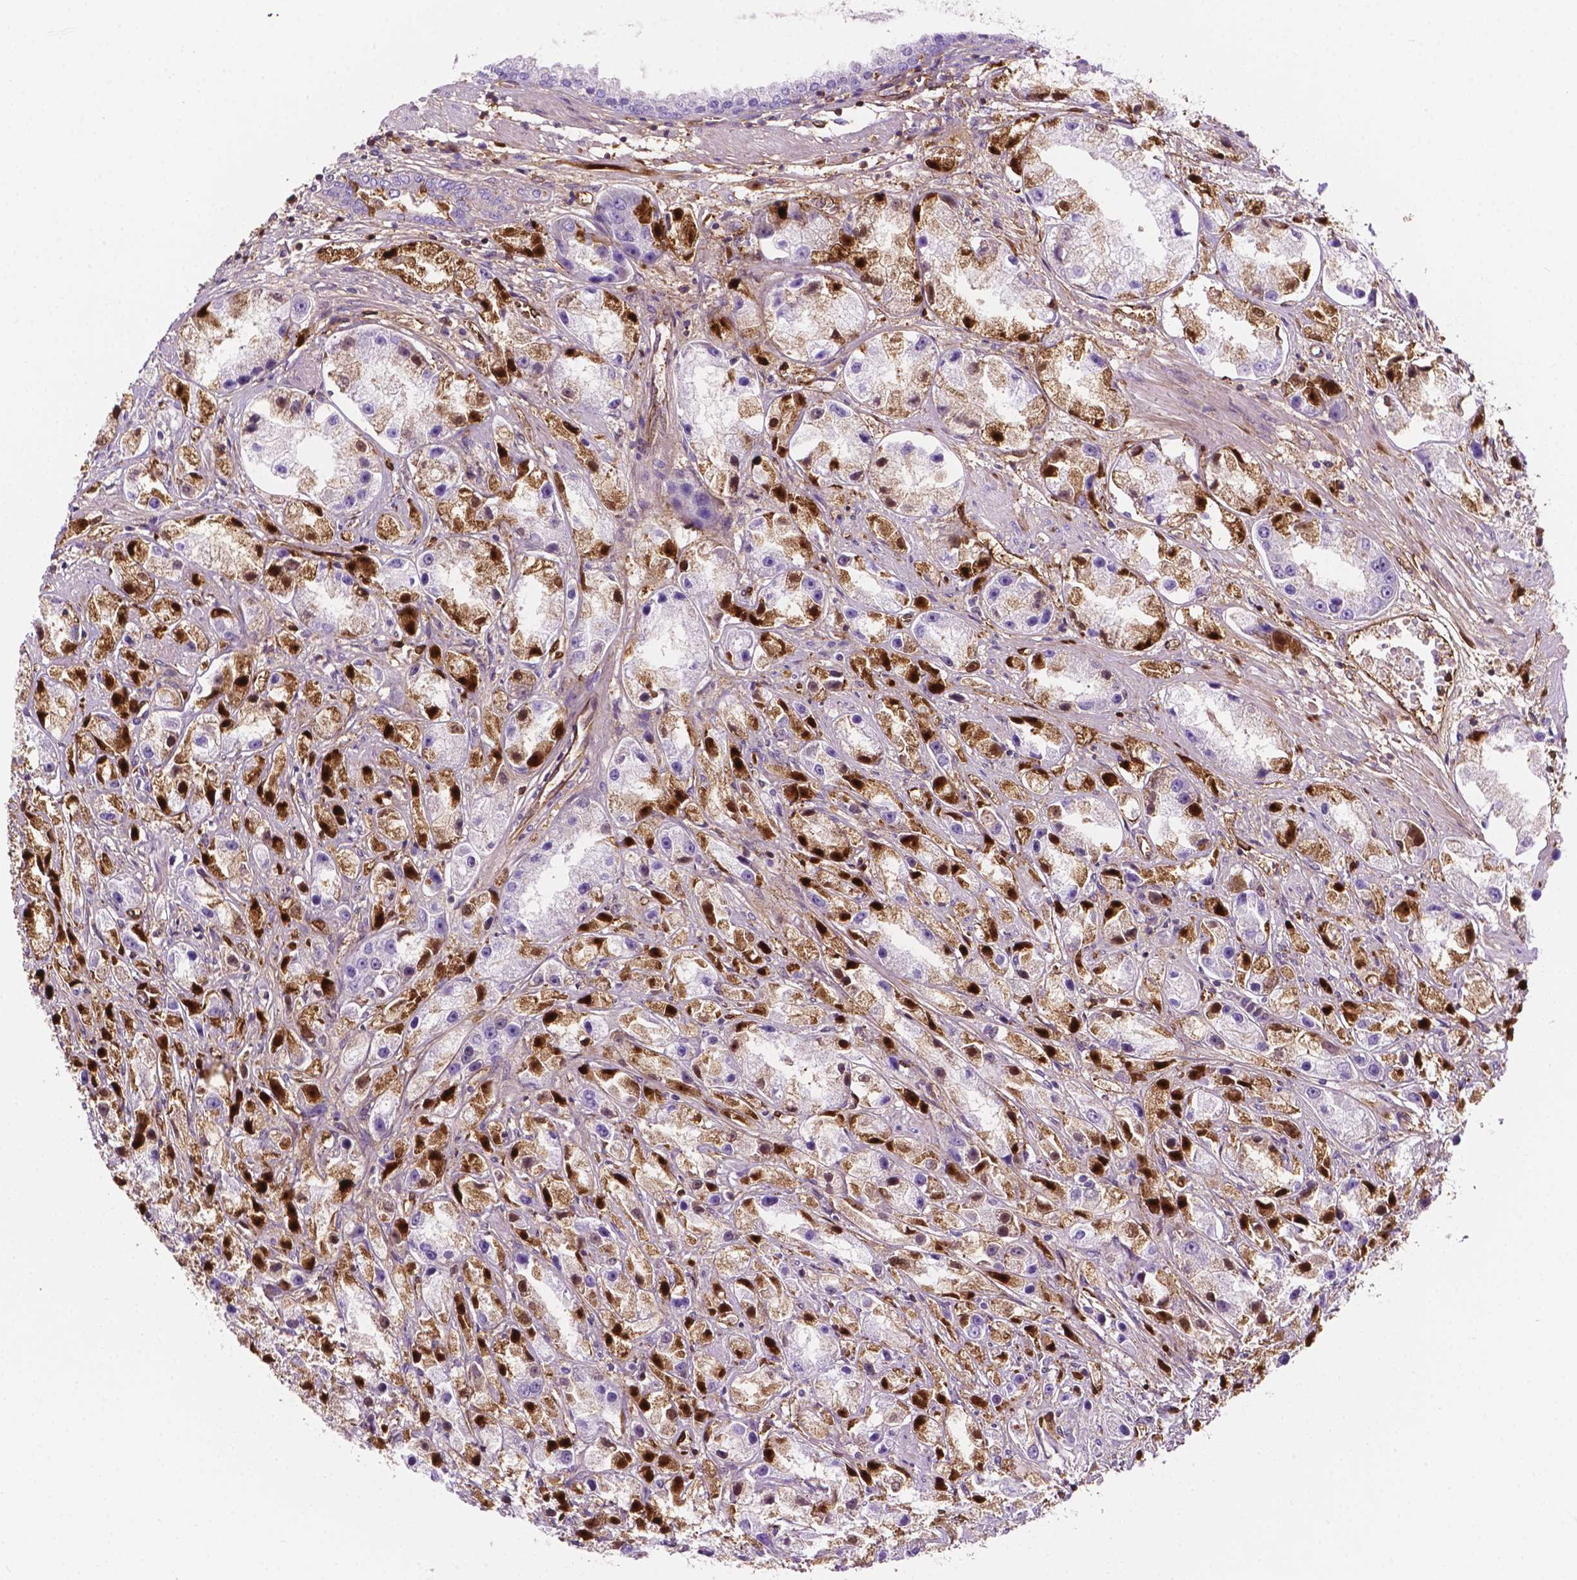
{"staining": {"intensity": "strong", "quantity": "<25%", "location": "cytoplasmic/membranous,nuclear"}, "tissue": "prostate cancer", "cell_type": "Tumor cells", "image_type": "cancer", "snomed": [{"axis": "morphology", "description": "Adenocarcinoma, High grade"}, {"axis": "topography", "description": "Prostate"}], "caption": "The immunohistochemical stain labels strong cytoplasmic/membranous and nuclear positivity in tumor cells of prostate cancer tissue.", "gene": "DCN", "patient": {"sex": "male", "age": 67}}